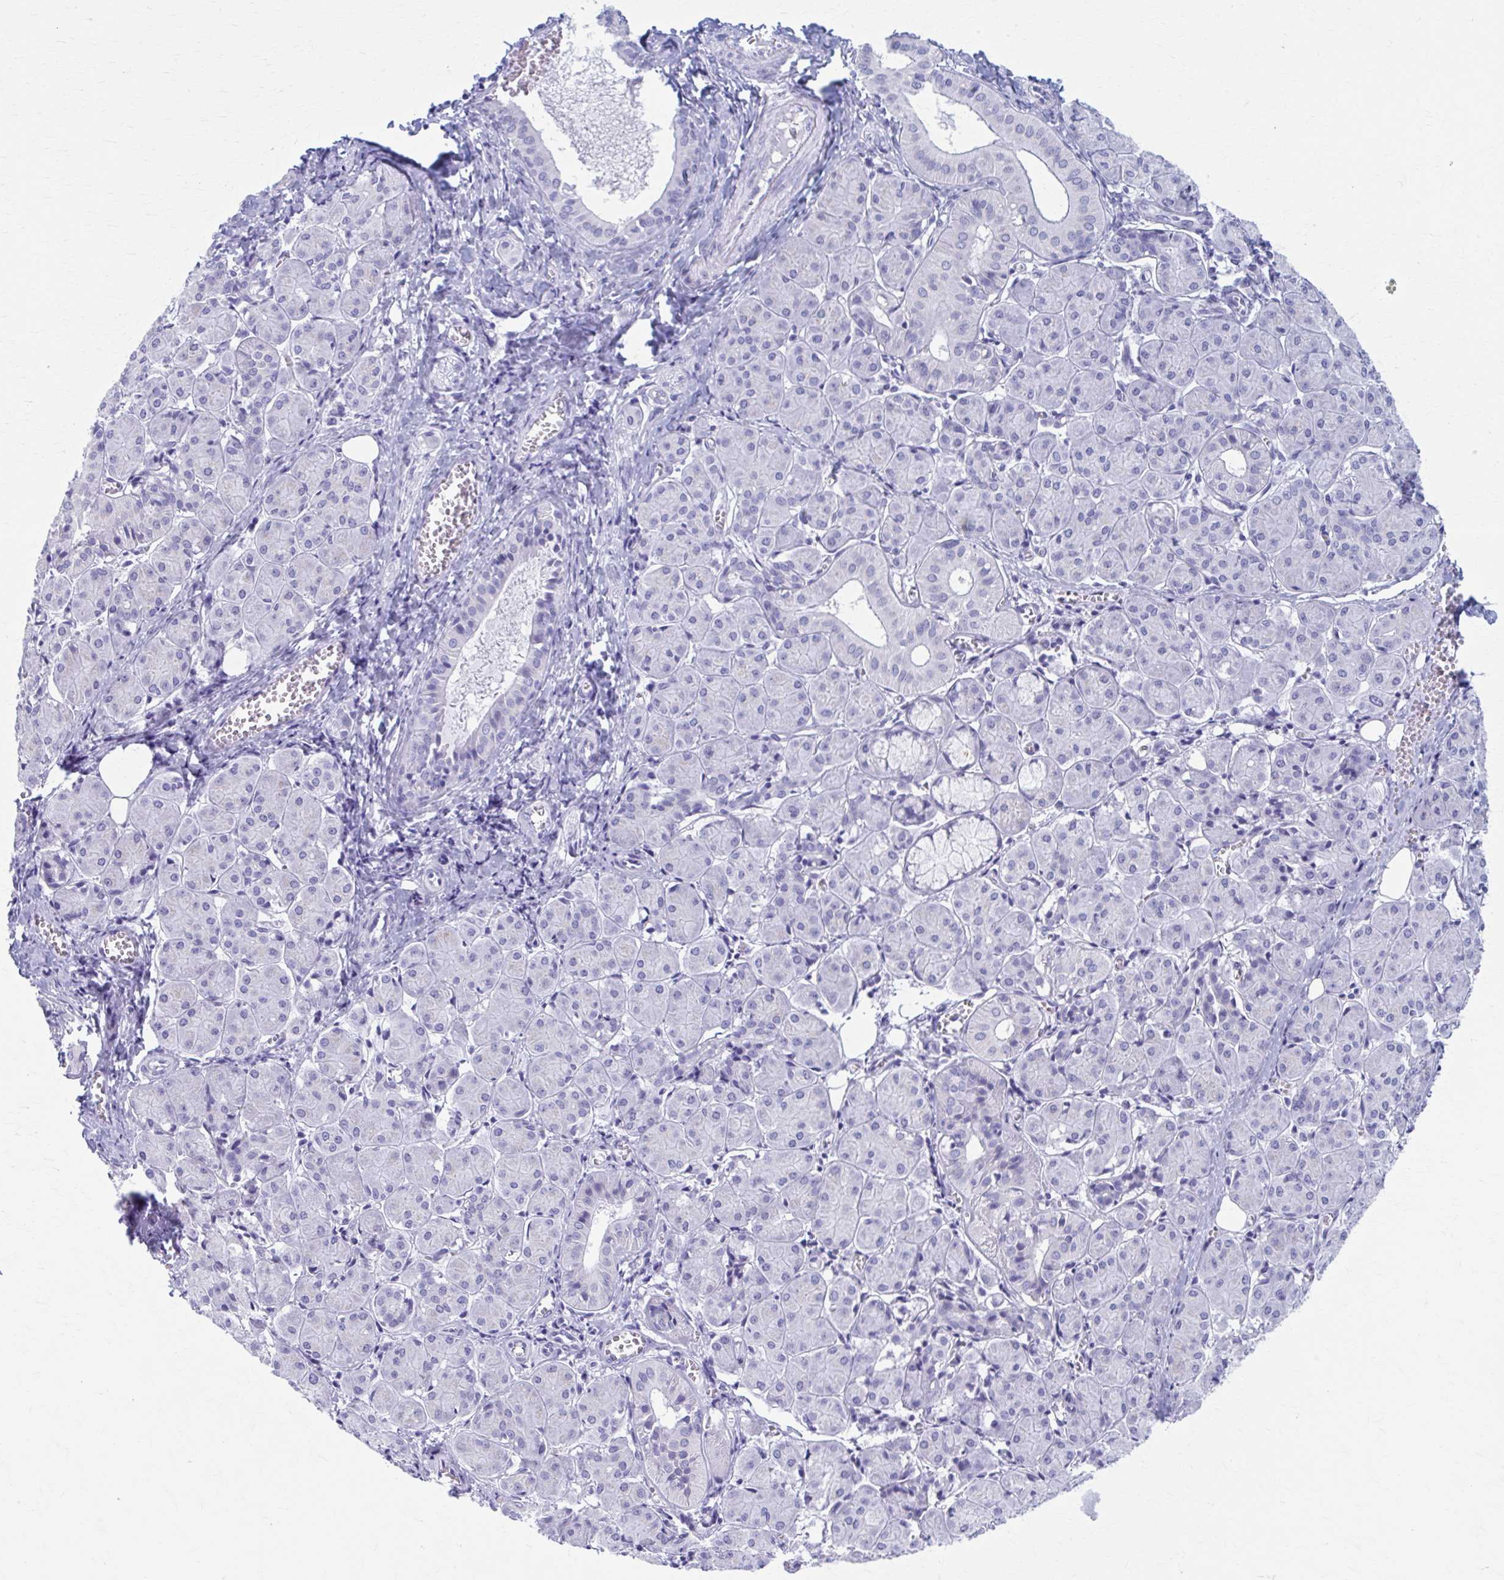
{"staining": {"intensity": "negative", "quantity": "none", "location": "none"}, "tissue": "salivary gland", "cell_type": "Glandular cells", "image_type": "normal", "snomed": [{"axis": "morphology", "description": "Normal tissue, NOS"}, {"axis": "morphology", "description": "Inflammation, NOS"}, {"axis": "topography", "description": "Lymph node"}, {"axis": "topography", "description": "Salivary gland"}], "caption": "Protein analysis of benign salivary gland exhibits no significant staining in glandular cells. (DAB immunohistochemistry (IHC) with hematoxylin counter stain).", "gene": "KCNE2", "patient": {"sex": "male", "age": 3}}